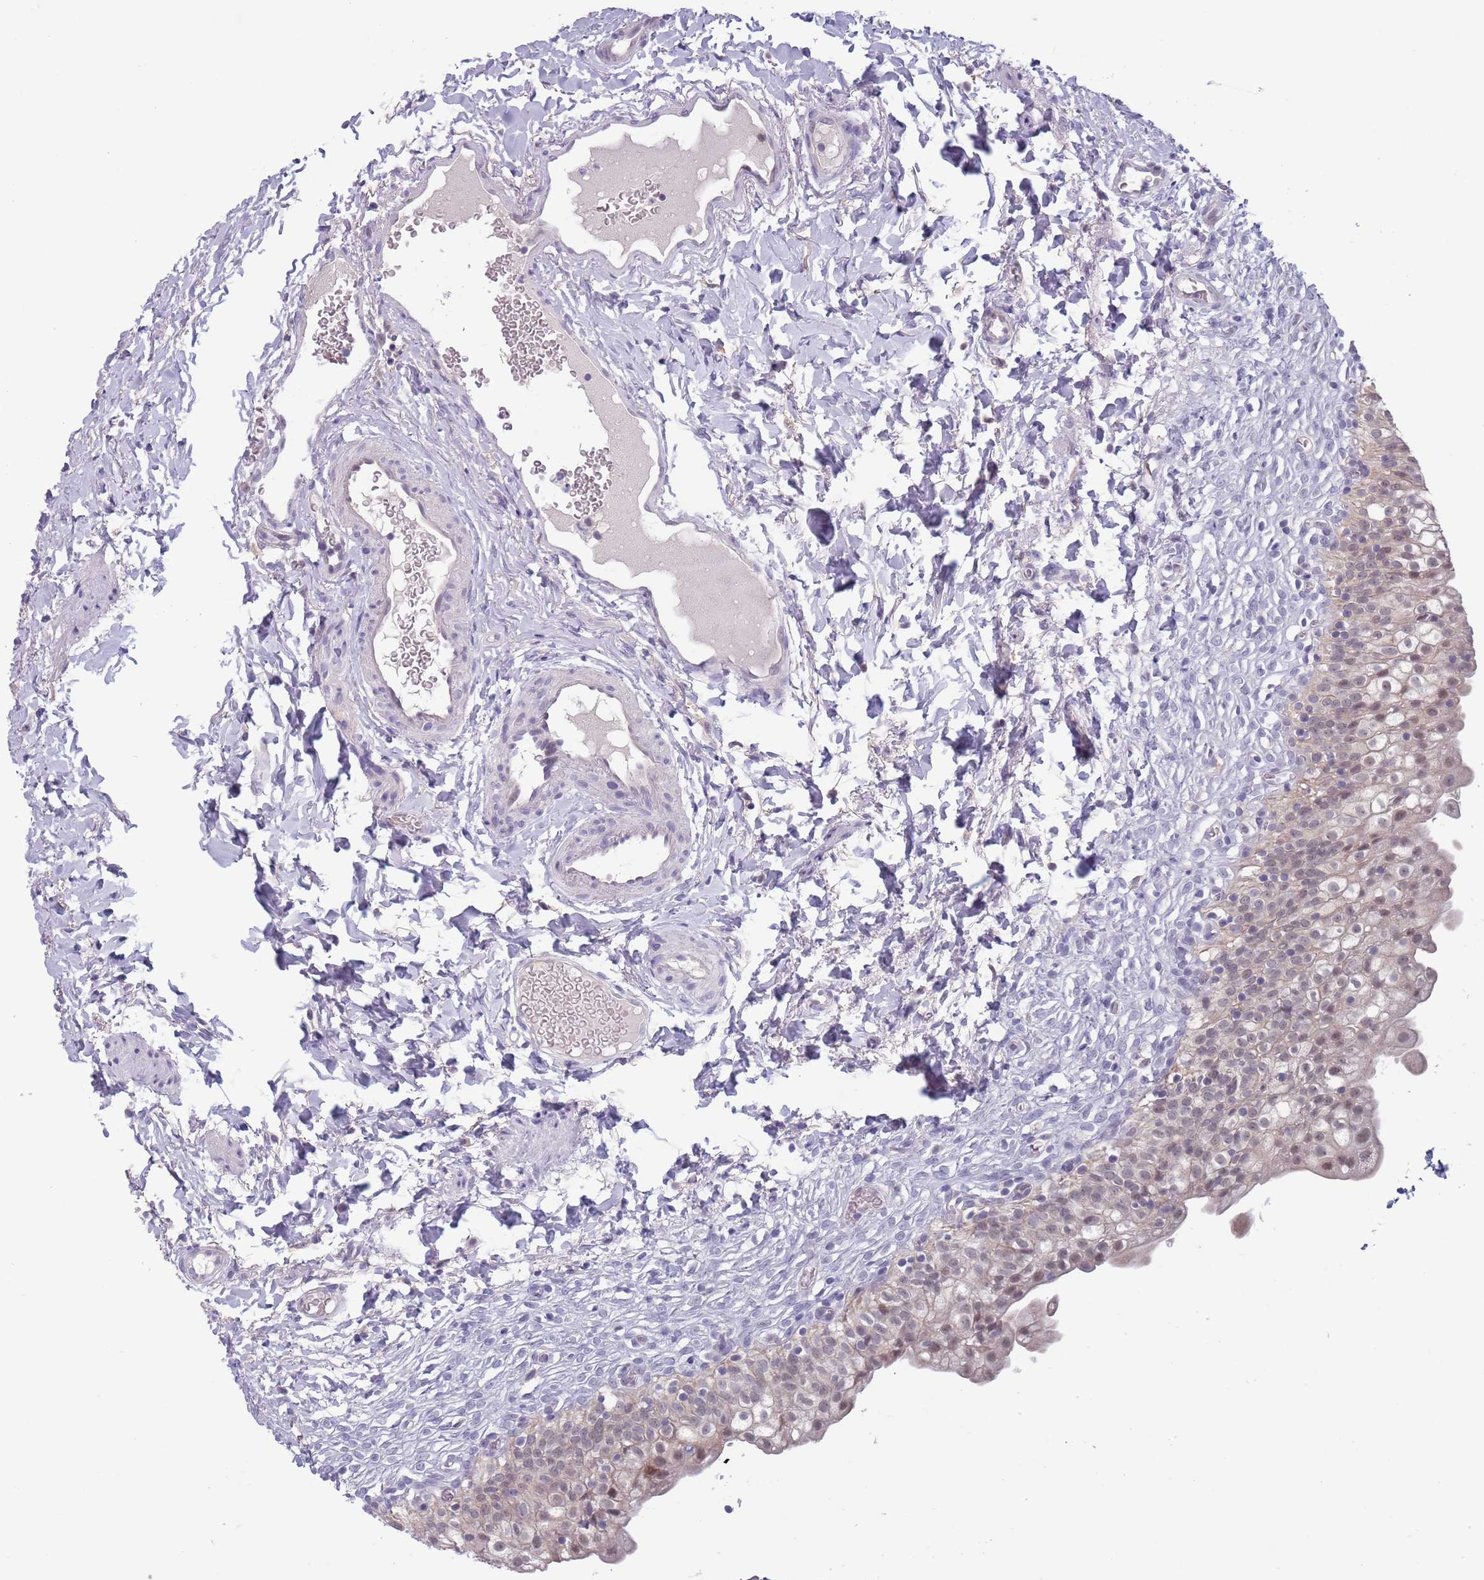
{"staining": {"intensity": "moderate", "quantity": "25%-75%", "location": "cytoplasmic/membranous,nuclear"}, "tissue": "urinary bladder", "cell_type": "Urothelial cells", "image_type": "normal", "snomed": [{"axis": "morphology", "description": "Normal tissue, NOS"}, {"axis": "topography", "description": "Urinary bladder"}], "caption": "This image displays immunohistochemistry staining of normal urinary bladder, with medium moderate cytoplasmic/membranous,nuclear expression in about 25%-75% of urothelial cells.", "gene": "CLNS1A", "patient": {"sex": "male", "age": 55}}